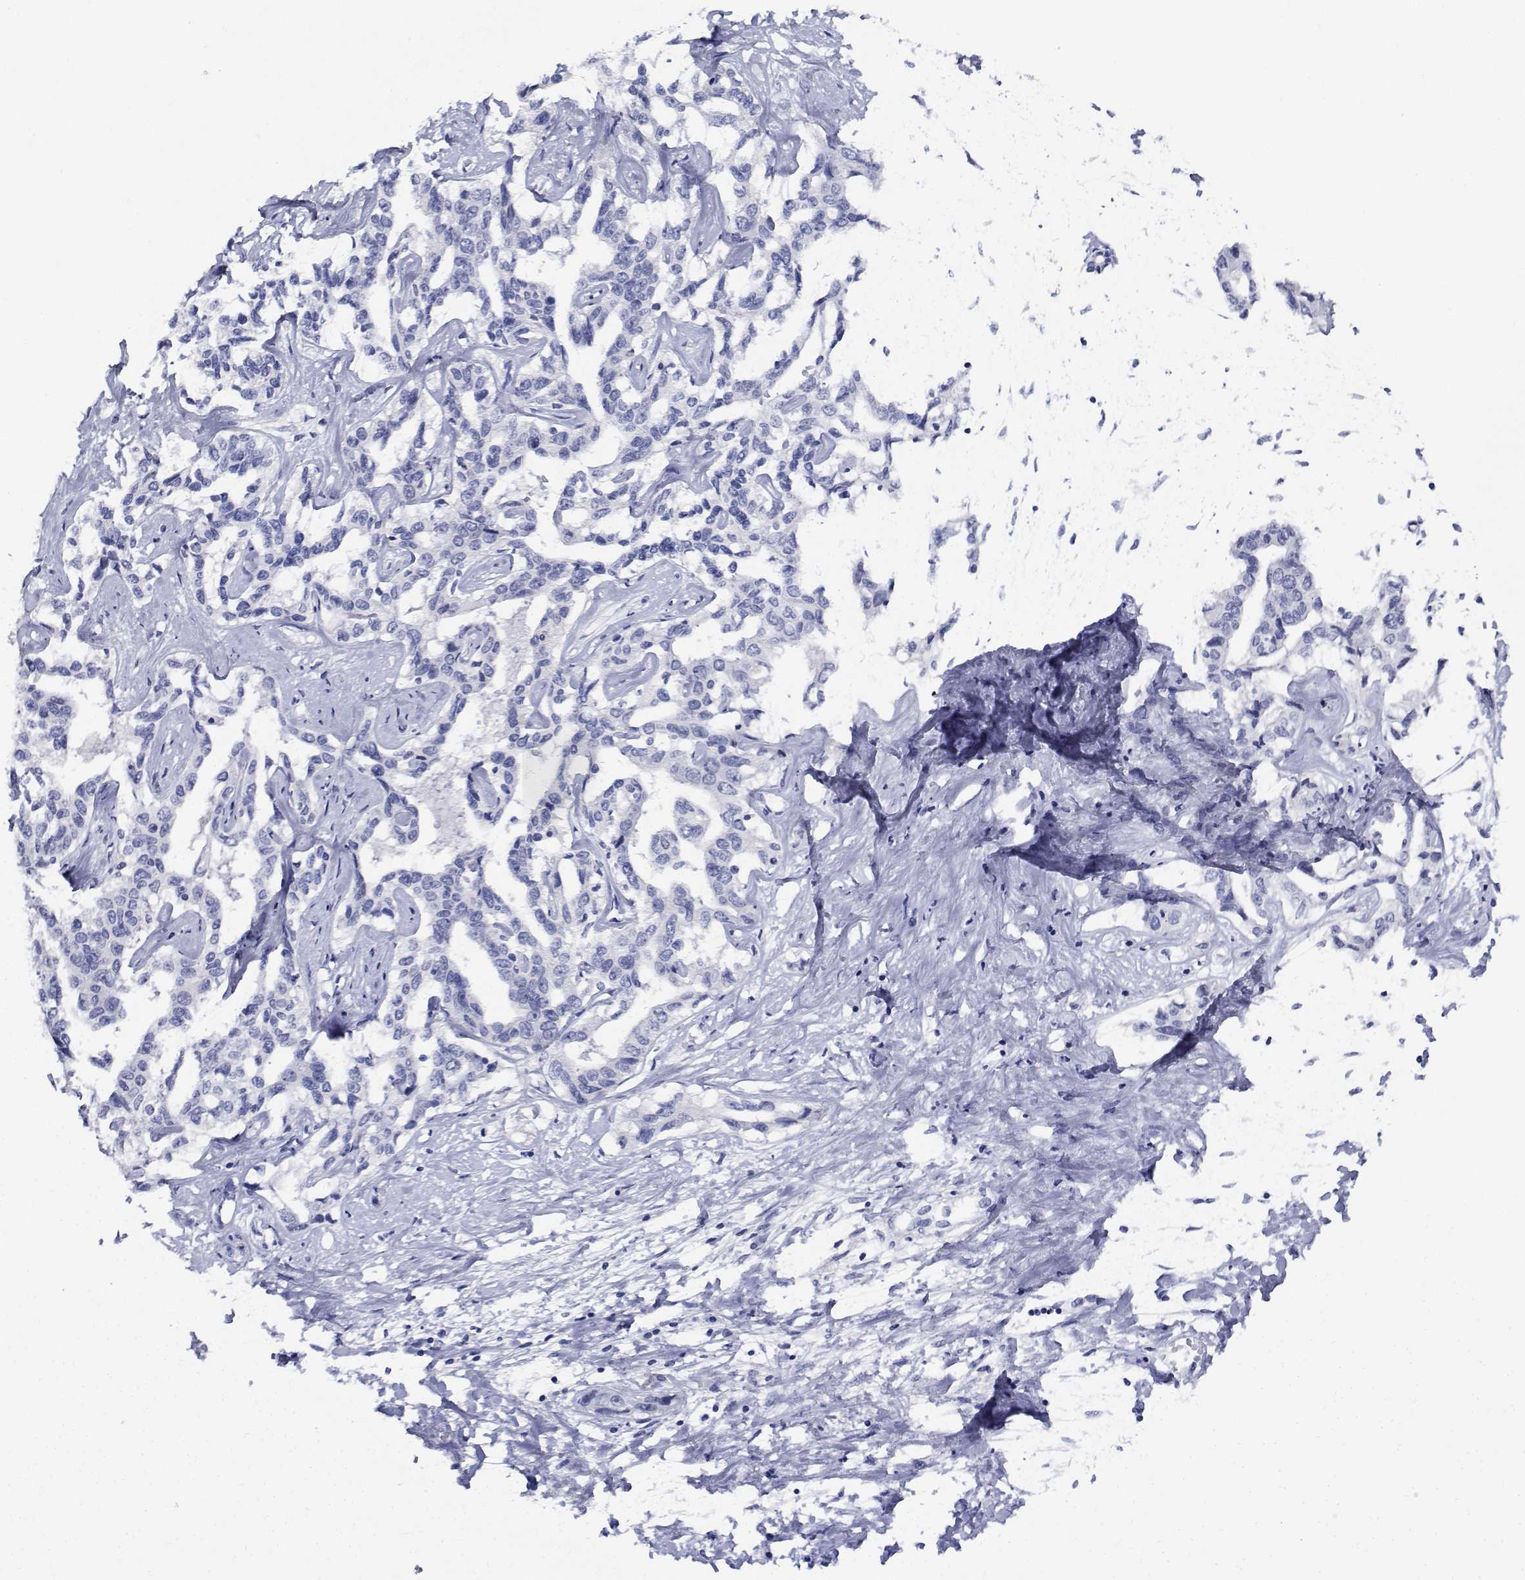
{"staining": {"intensity": "negative", "quantity": "none", "location": "none"}, "tissue": "liver cancer", "cell_type": "Tumor cells", "image_type": "cancer", "snomed": [{"axis": "morphology", "description": "Cholangiocarcinoma"}, {"axis": "topography", "description": "Liver"}], "caption": "There is no significant staining in tumor cells of liver cancer (cholangiocarcinoma). (DAB (3,3'-diaminobenzidine) IHC with hematoxylin counter stain).", "gene": "PLXNA4", "patient": {"sex": "male", "age": 59}}